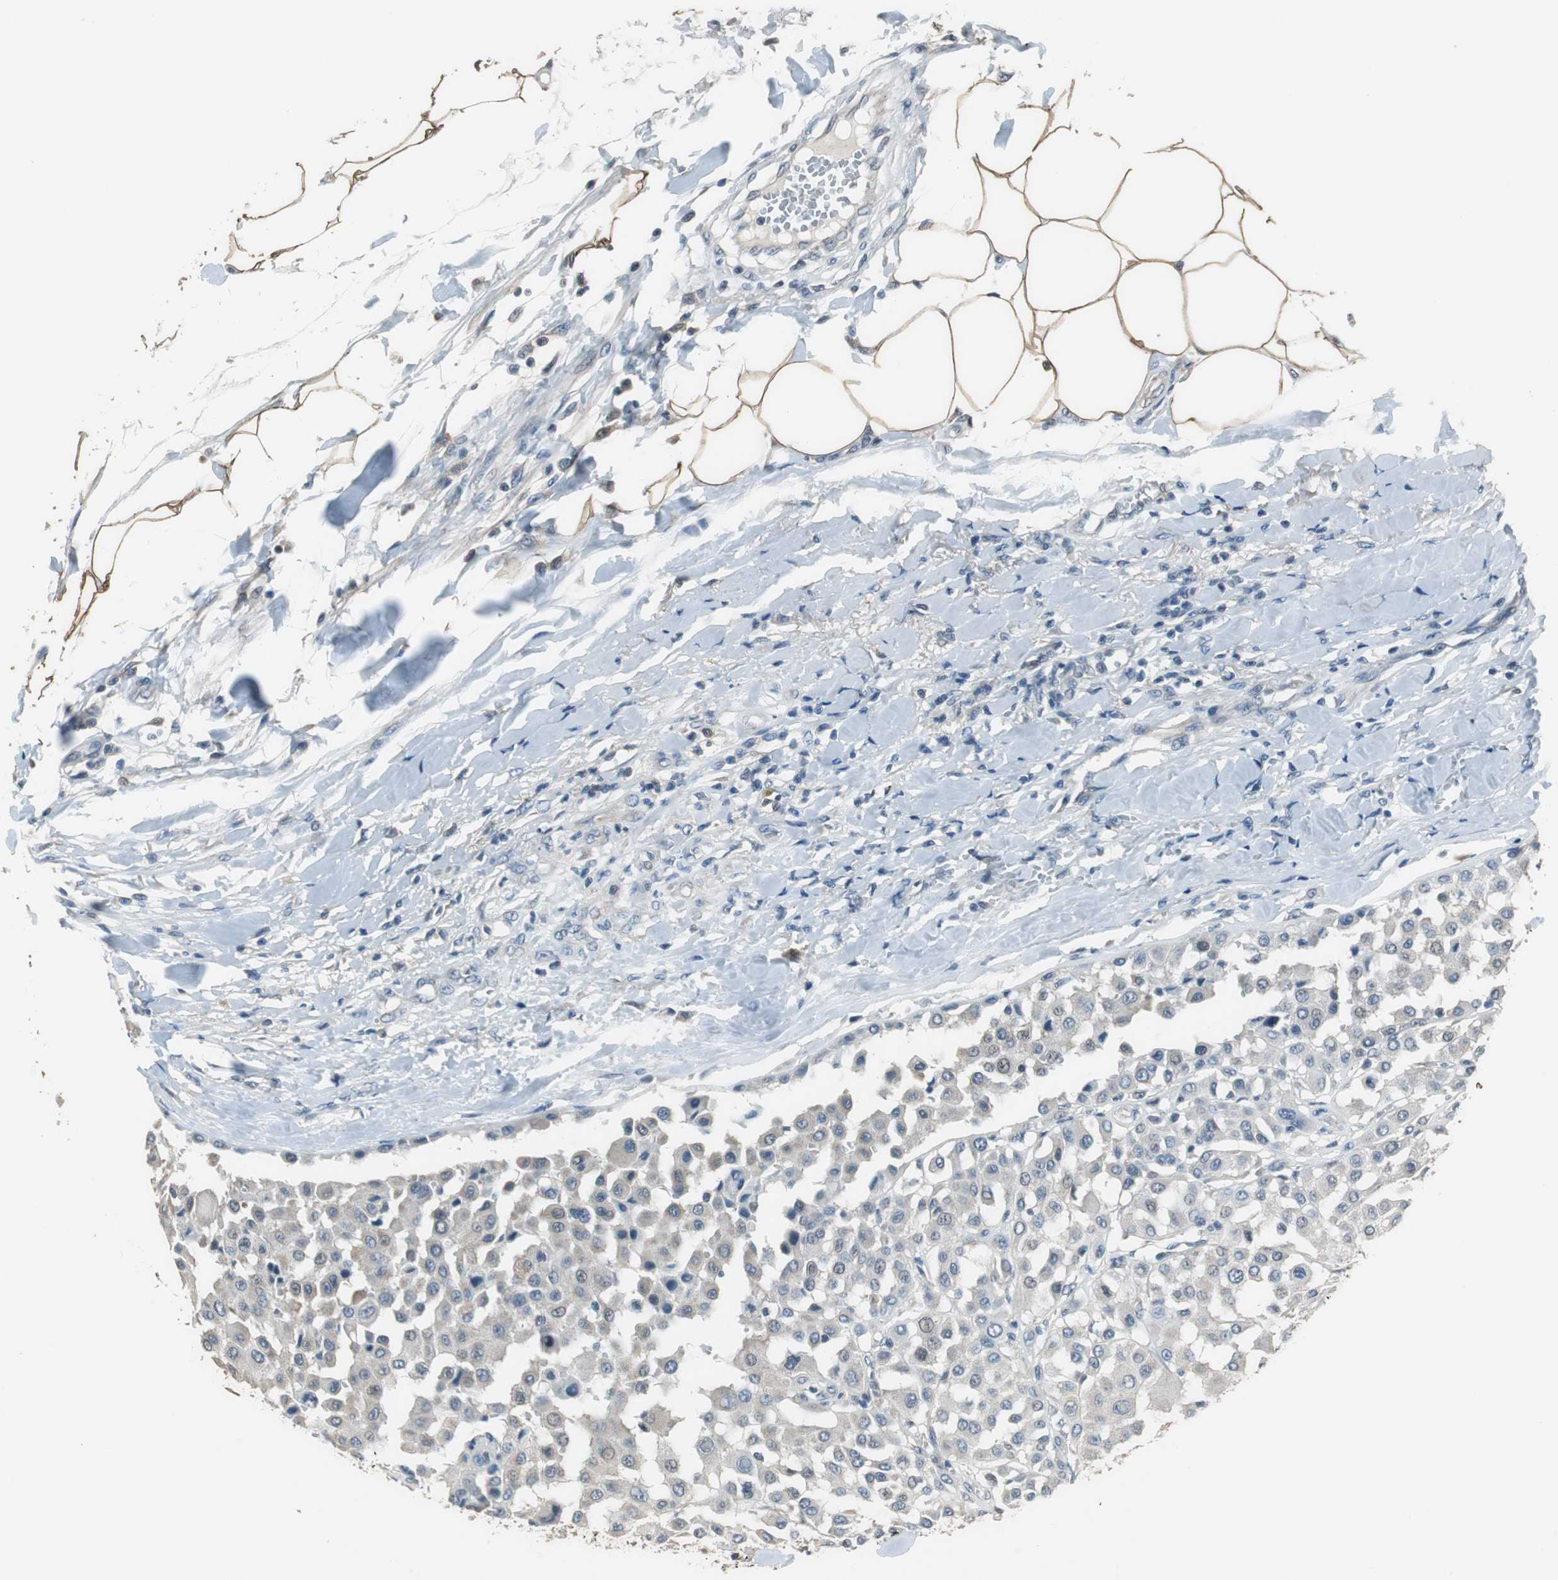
{"staining": {"intensity": "negative", "quantity": "none", "location": "none"}, "tissue": "melanoma", "cell_type": "Tumor cells", "image_type": "cancer", "snomed": [{"axis": "morphology", "description": "Malignant melanoma, Metastatic site"}, {"axis": "topography", "description": "Soft tissue"}], "caption": "High power microscopy histopathology image of an immunohistochemistry photomicrograph of melanoma, revealing no significant expression in tumor cells.", "gene": "PI4KB", "patient": {"sex": "male", "age": 41}}